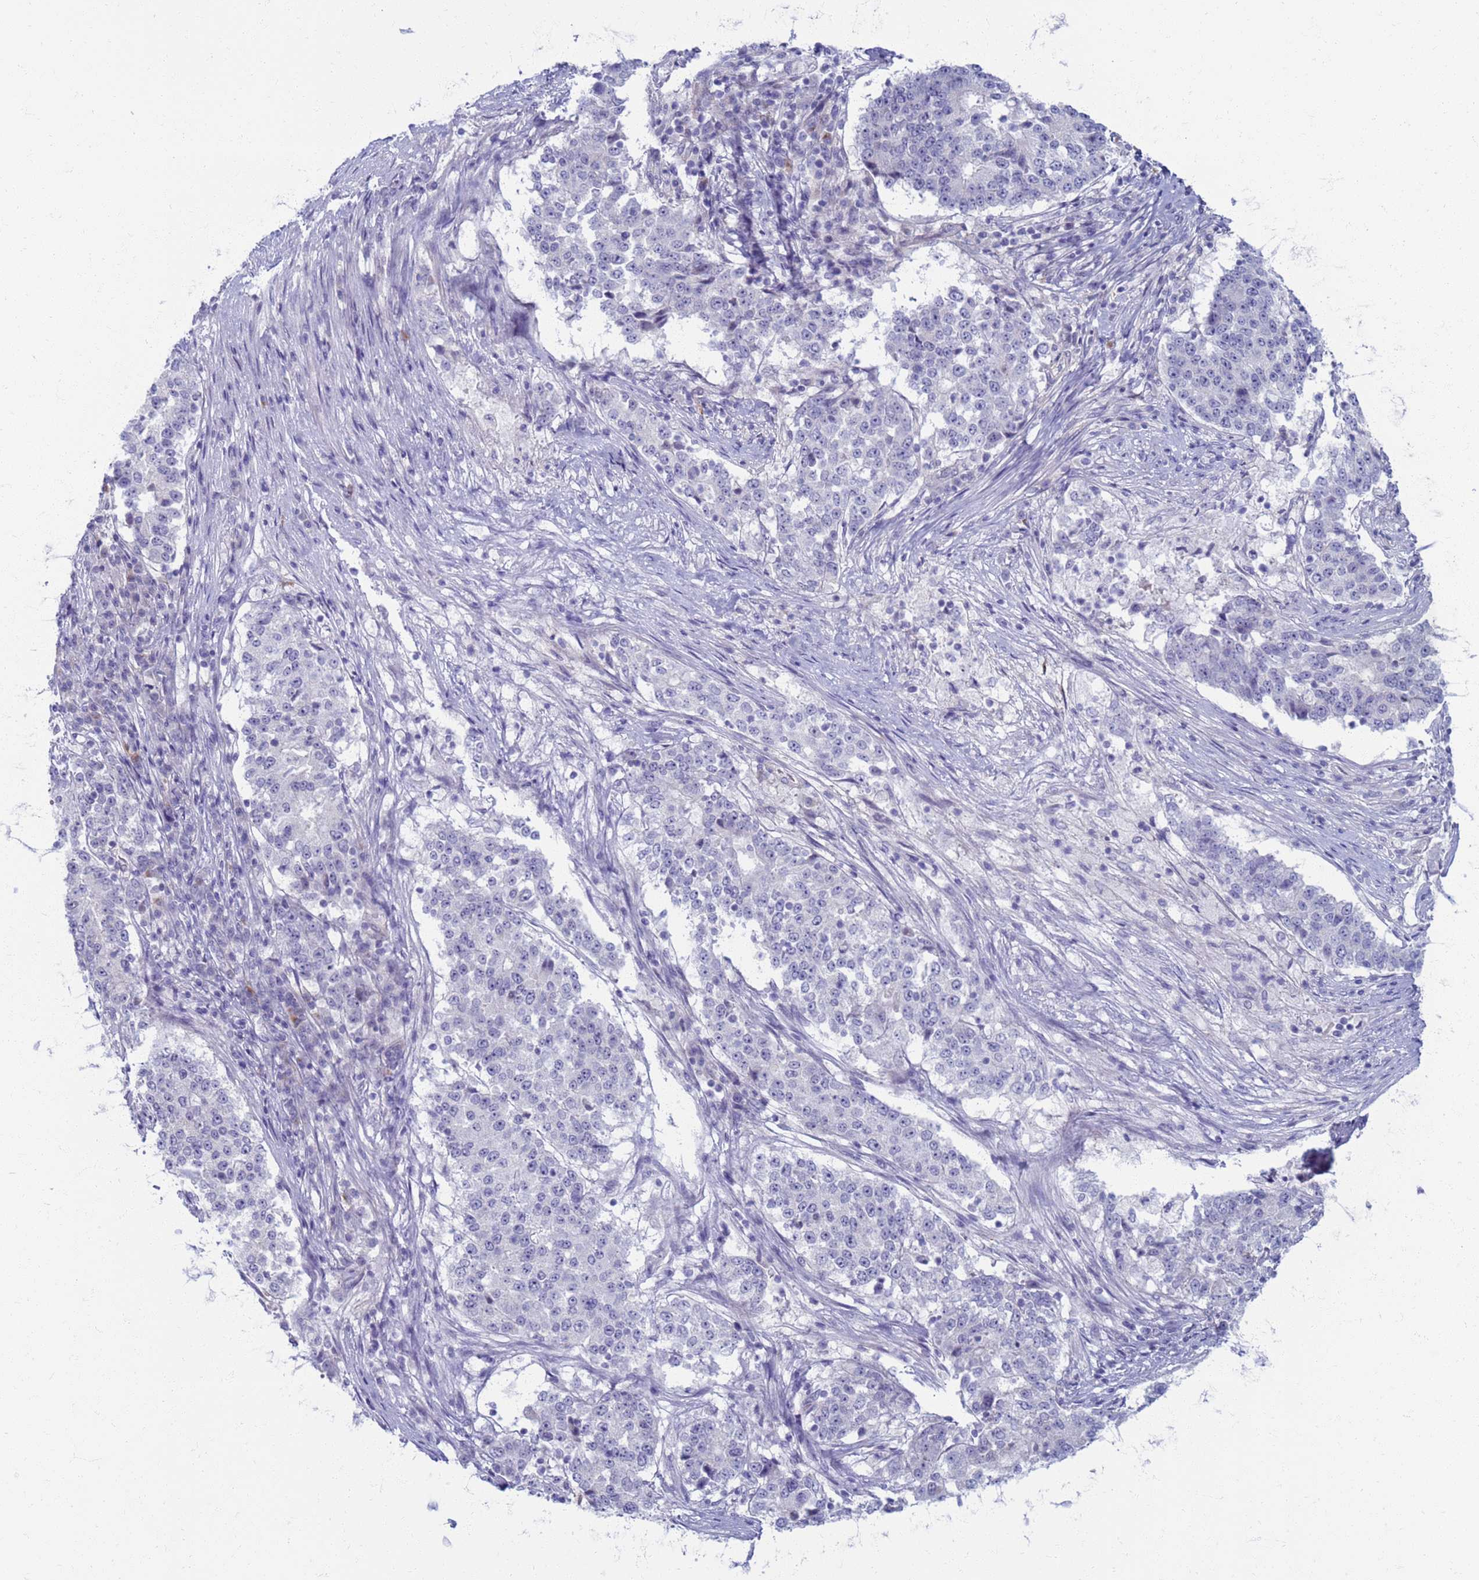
{"staining": {"intensity": "negative", "quantity": "none", "location": "none"}, "tissue": "stomach cancer", "cell_type": "Tumor cells", "image_type": "cancer", "snomed": [{"axis": "morphology", "description": "Adenocarcinoma, NOS"}, {"axis": "topography", "description": "Stomach"}], "caption": "Immunohistochemistry of stomach adenocarcinoma demonstrates no staining in tumor cells.", "gene": "CLCA2", "patient": {"sex": "male", "age": 59}}